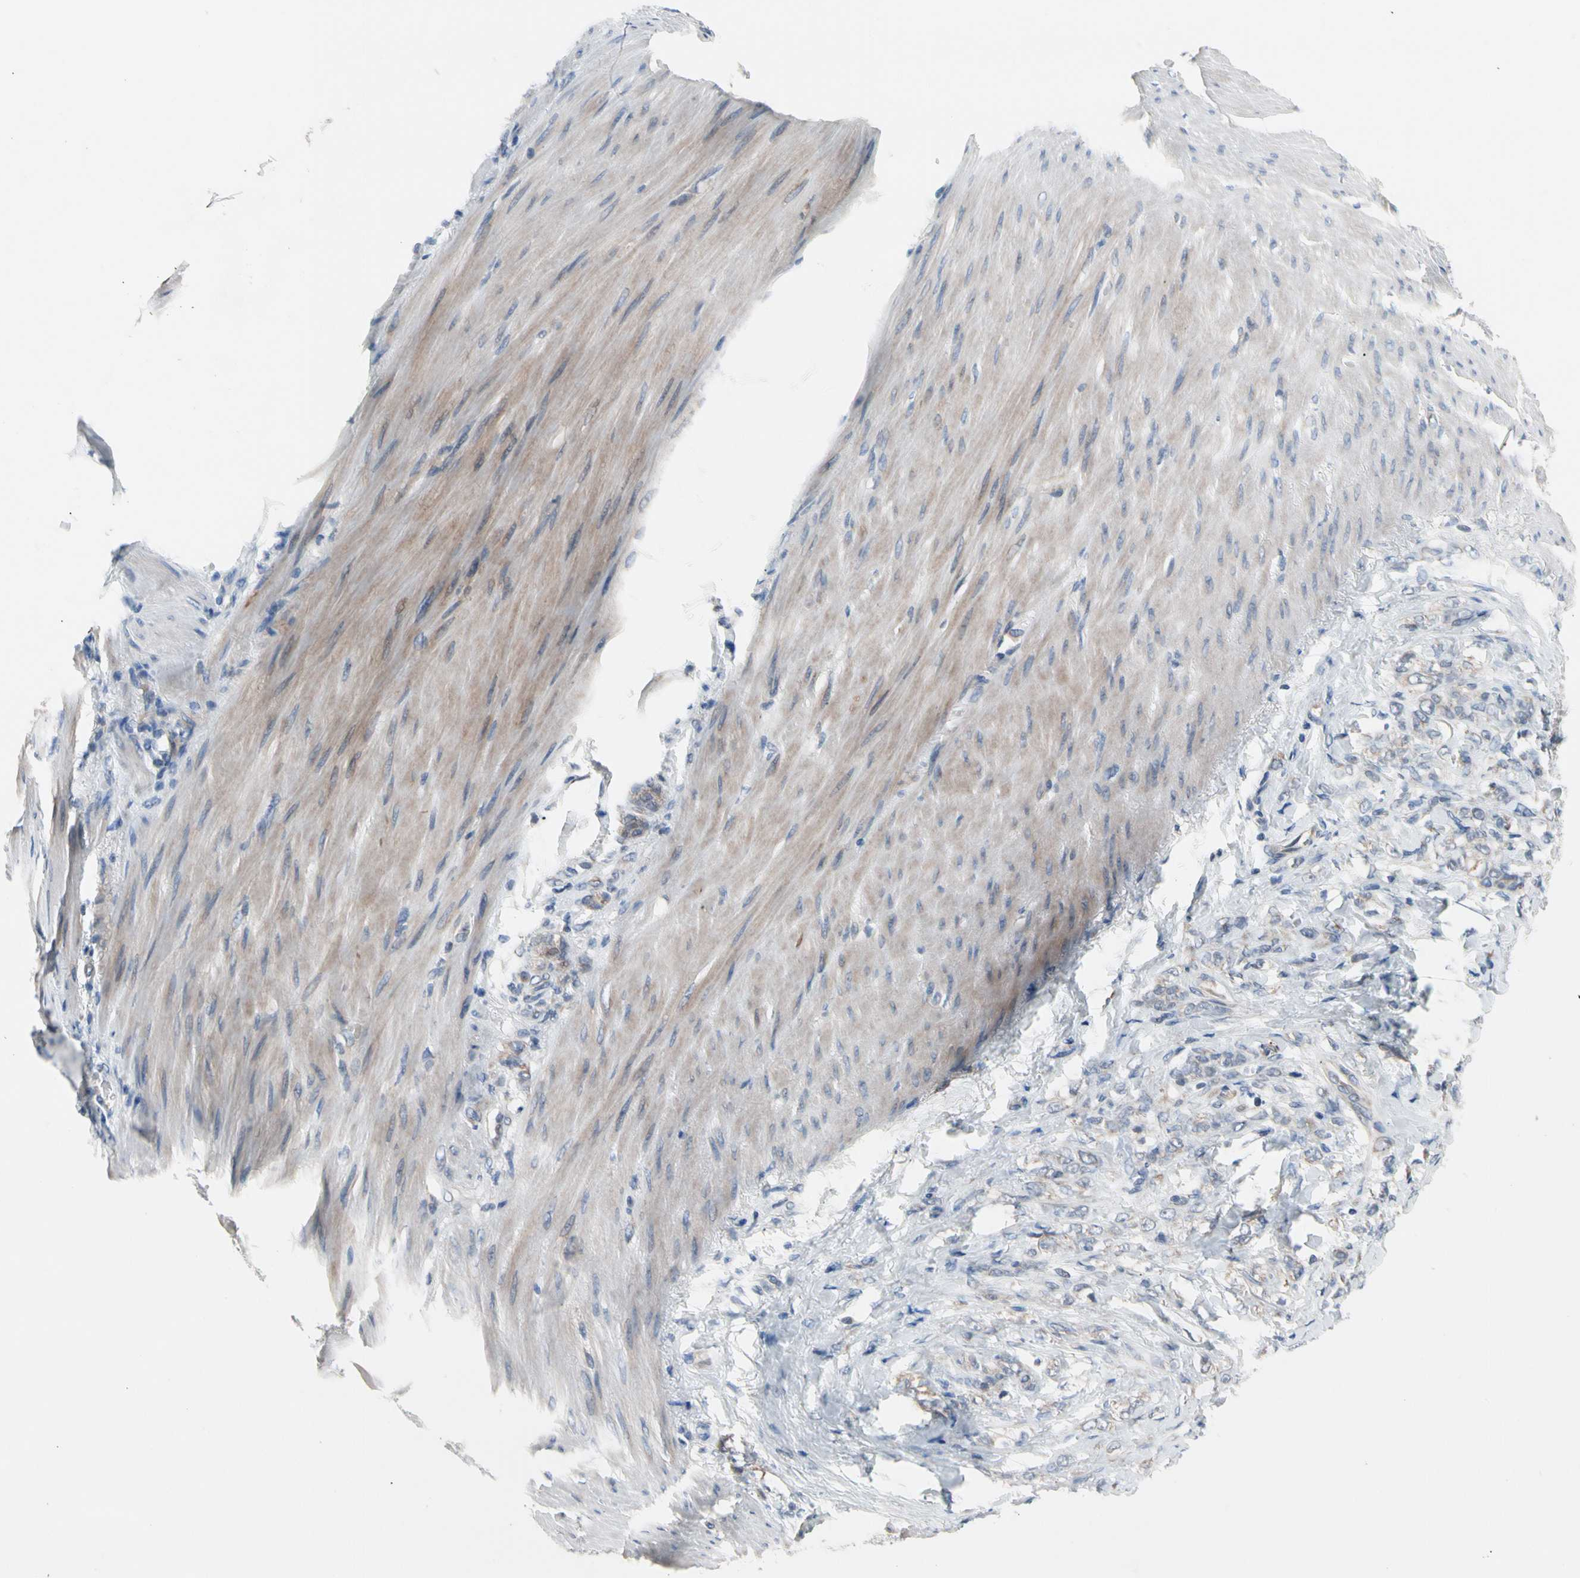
{"staining": {"intensity": "weak", "quantity": "25%-75%", "location": "cytoplasmic/membranous"}, "tissue": "stomach cancer", "cell_type": "Tumor cells", "image_type": "cancer", "snomed": [{"axis": "morphology", "description": "Adenocarcinoma, NOS"}, {"axis": "topography", "description": "Stomach"}], "caption": "A histopathology image of human adenocarcinoma (stomach) stained for a protein demonstrates weak cytoplasmic/membranous brown staining in tumor cells. (IHC, brightfield microscopy, high magnification).", "gene": "MARK1", "patient": {"sex": "male", "age": 82}}